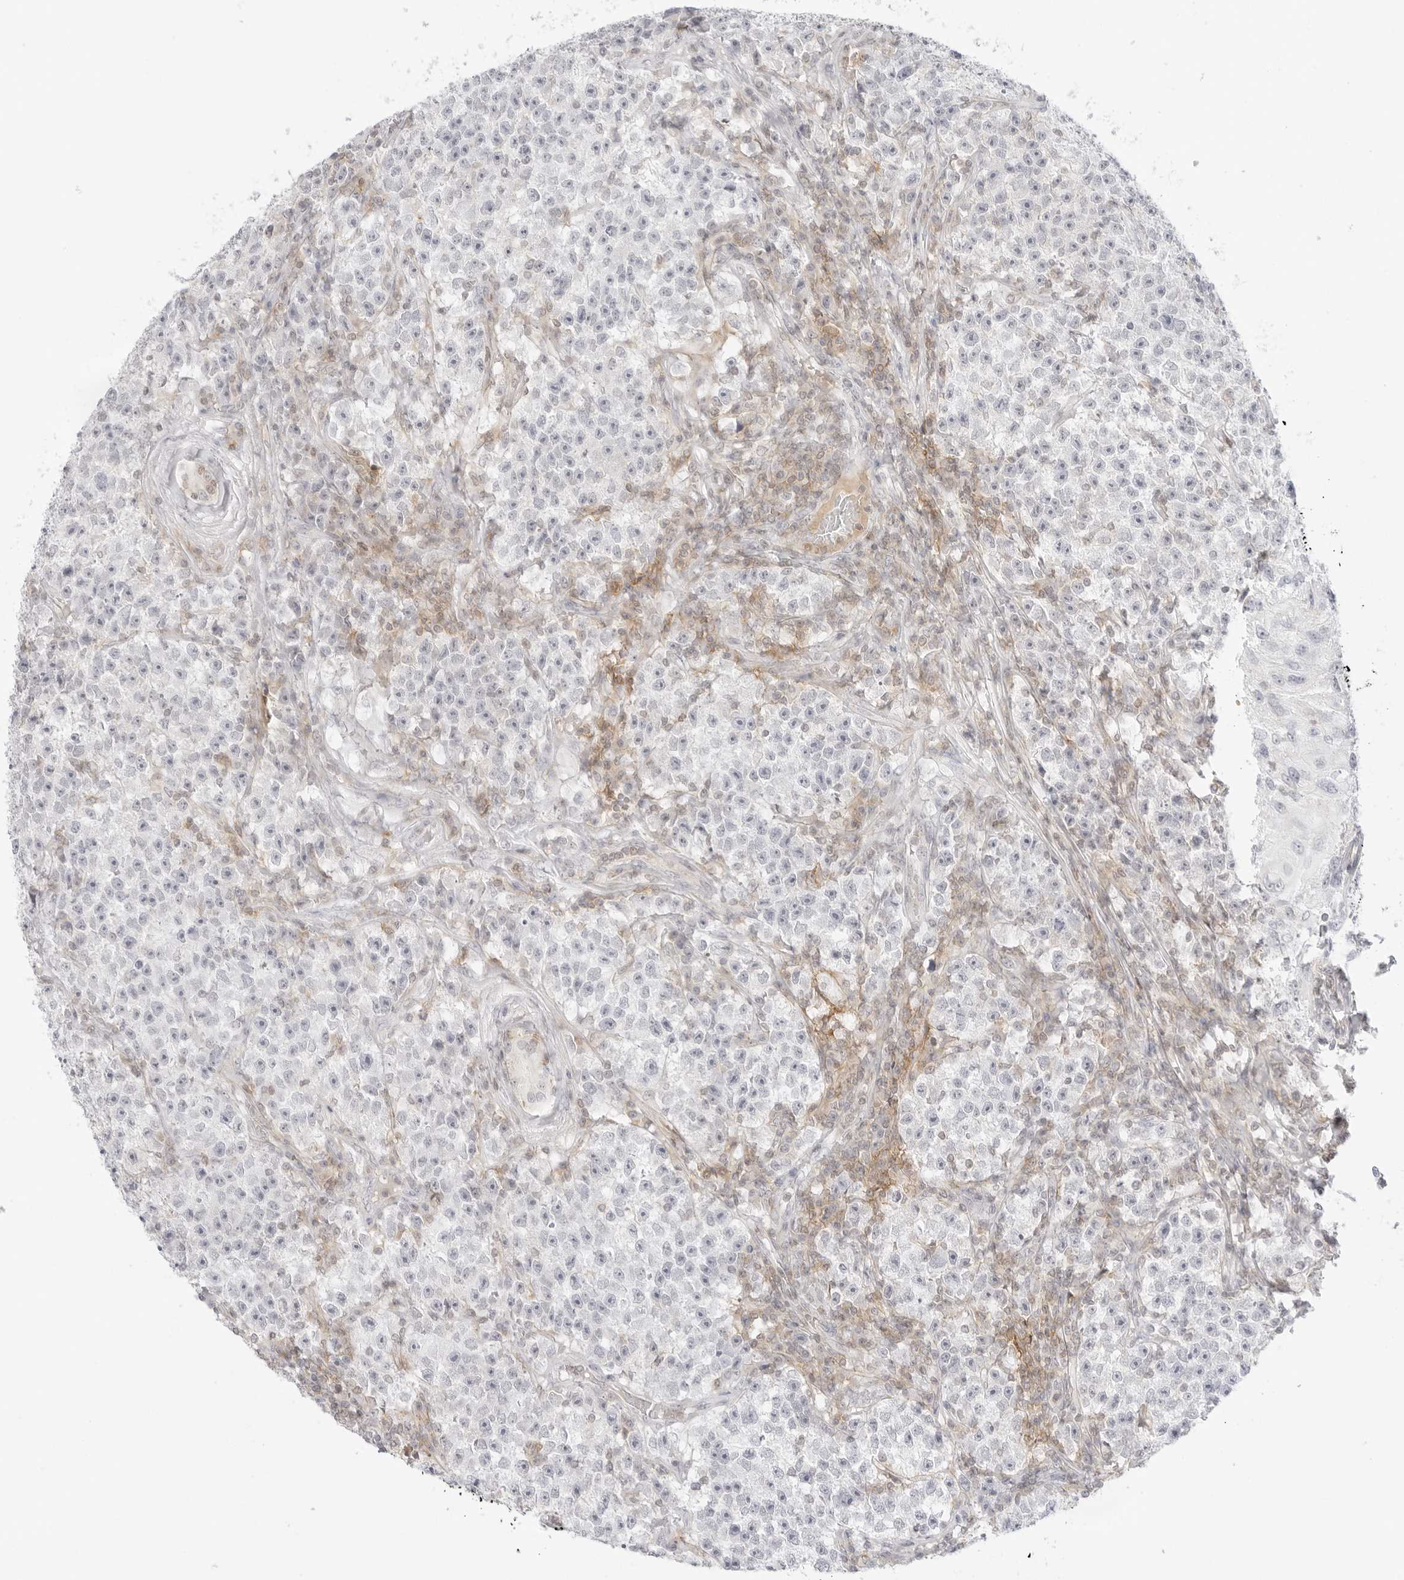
{"staining": {"intensity": "negative", "quantity": "none", "location": "none"}, "tissue": "testis cancer", "cell_type": "Tumor cells", "image_type": "cancer", "snomed": [{"axis": "morphology", "description": "Seminoma, NOS"}, {"axis": "topography", "description": "Testis"}], "caption": "Testis cancer (seminoma) was stained to show a protein in brown. There is no significant expression in tumor cells.", "gene": "TNFRSF14", "patient": {"sex": "male", "age": 22}}